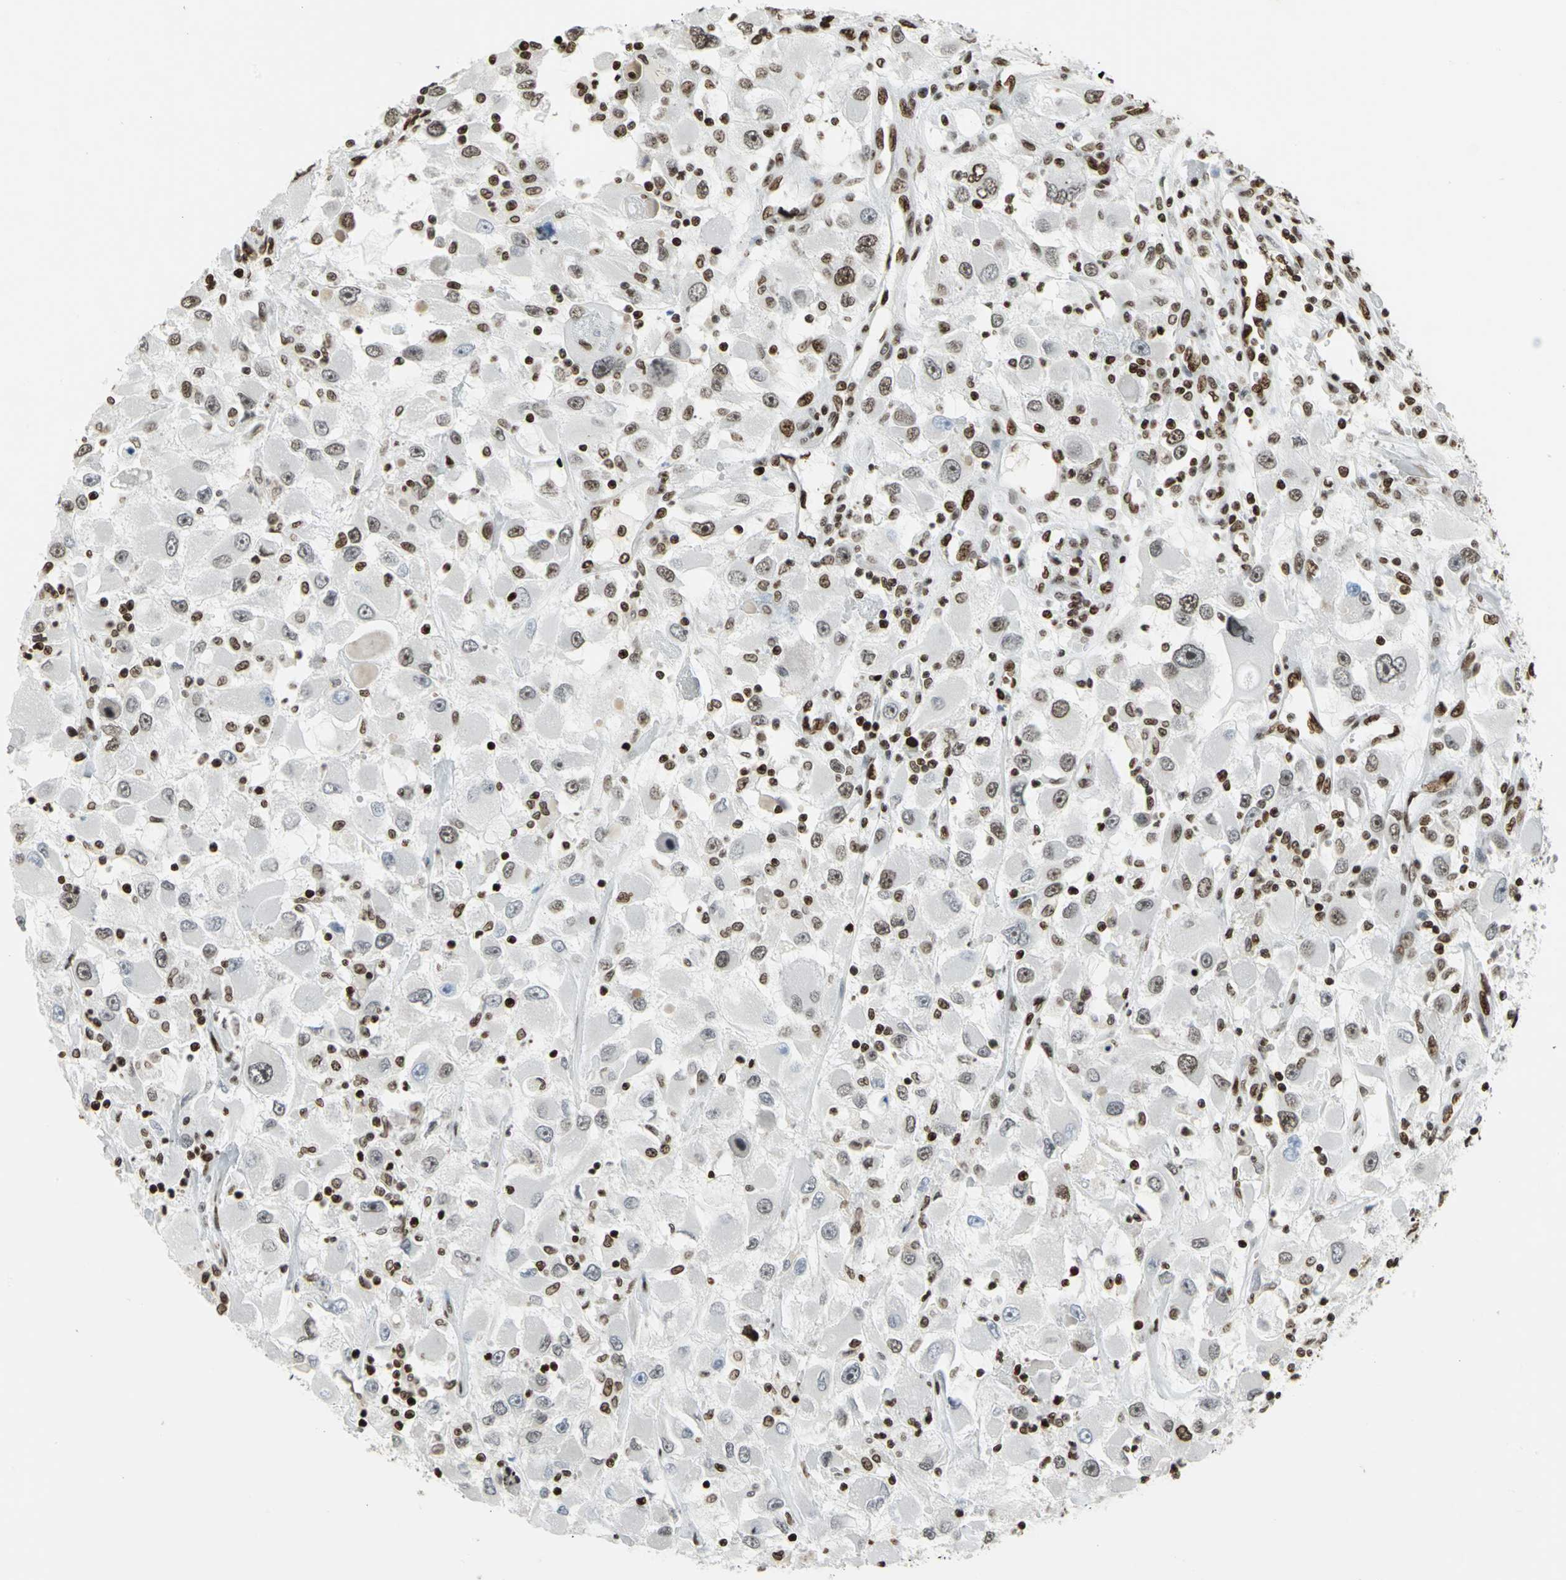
{"staining": {"intensity": "strong", "quantity": "<25%", "location": "nuclear"}, "tissue": "renal cancer", "cell_type": "Tumor cells", "image_type": "cancer", "snomed": [{"axis": "morphology", "description": "Adenocarcinoma, NOS"}, {"axis": "topography", "description": "Kidney"}], "caption": "Adenocarcinoma (renal) stained with a protein marker shows strong staining in tumor cells.", "gene": "HMGB1", "patient": {"sex": "female", "age": 52}}